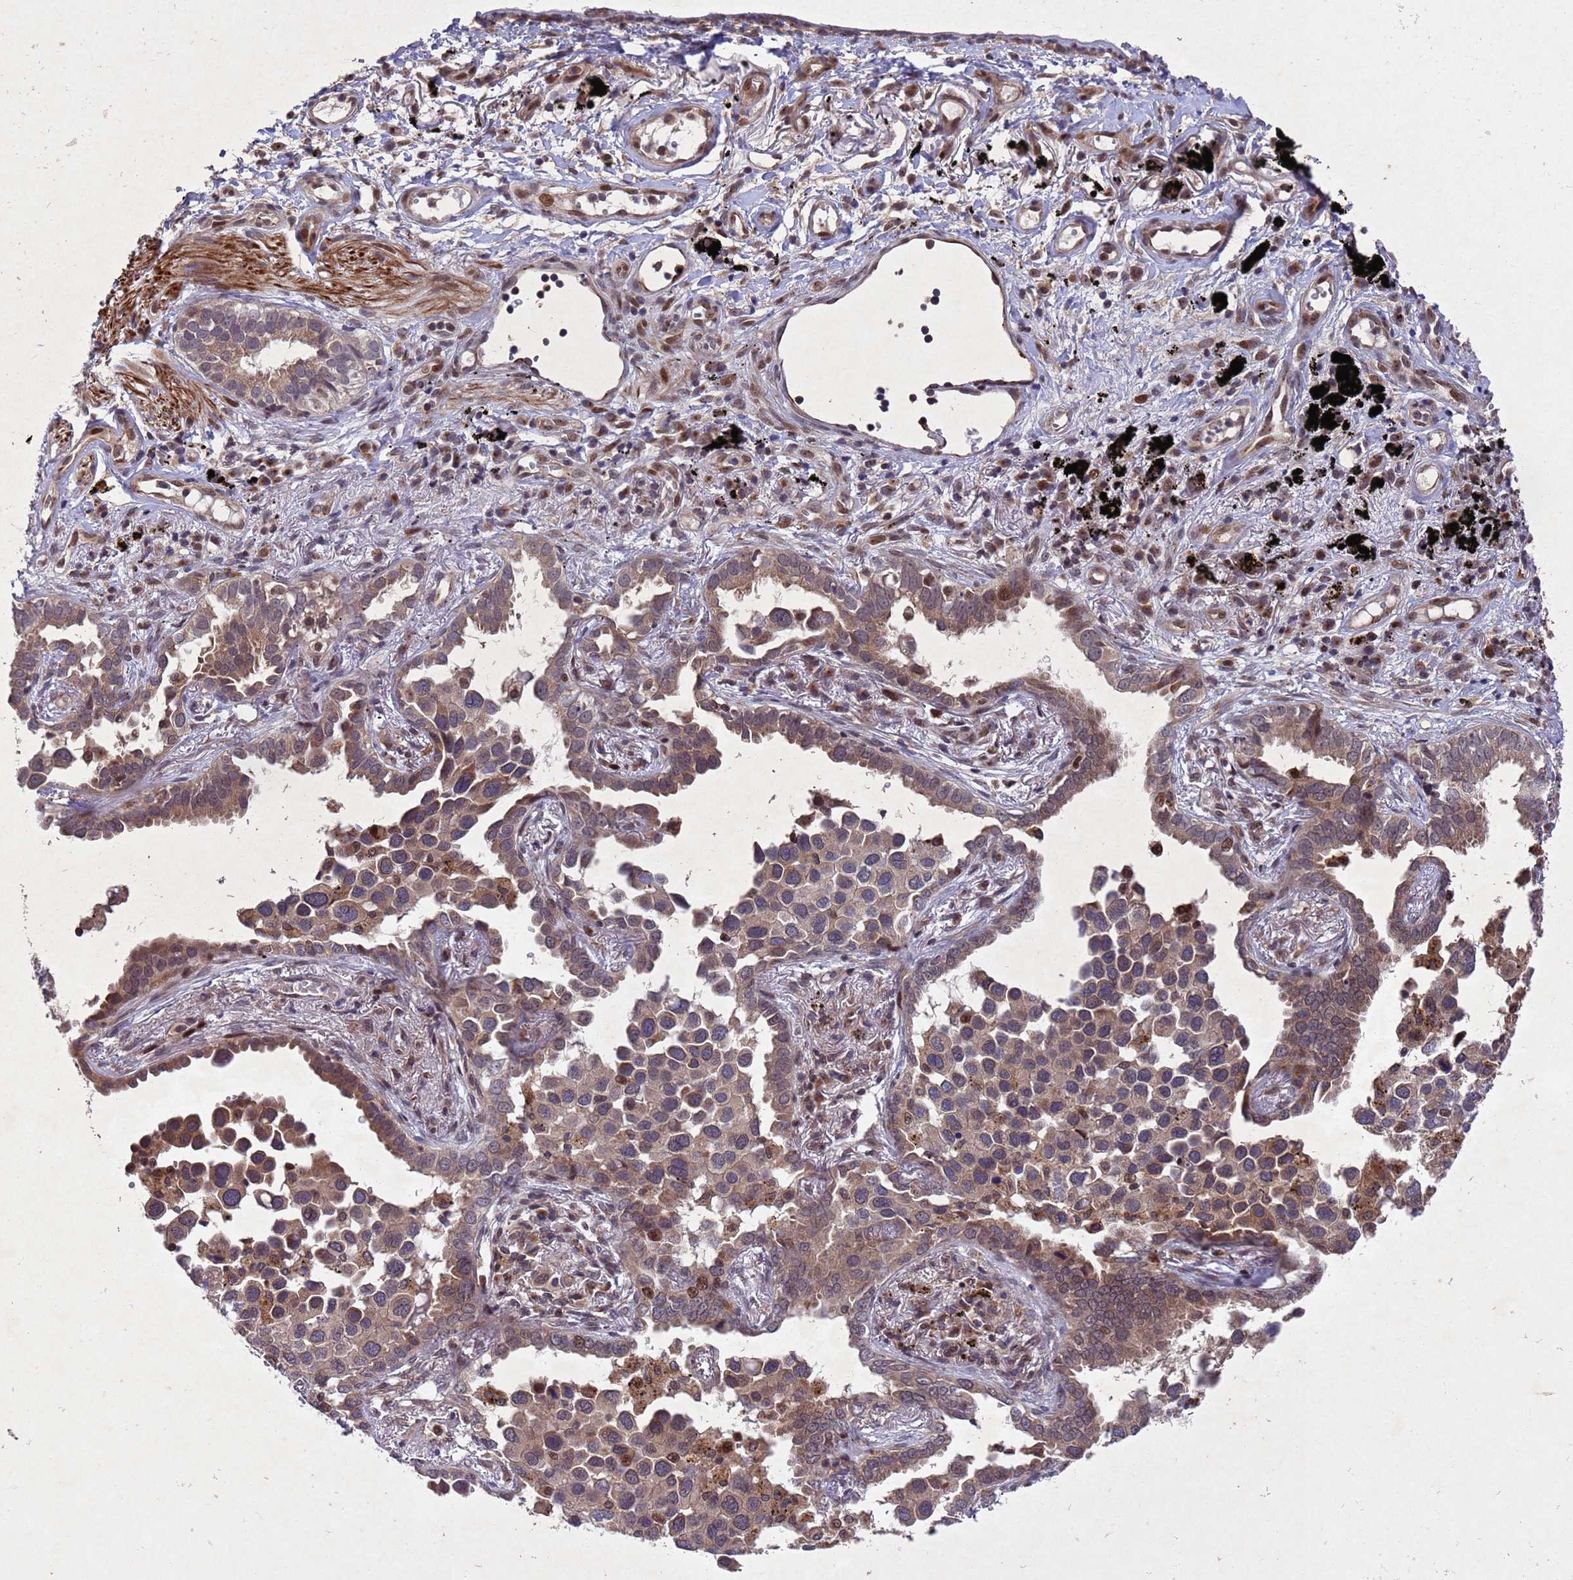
{"staining": {"intensity": "moderate", "quantity": "25%-75%", "location": "cytoplasmic/membranous,nuclear"}, "tissue": "lung cancer", "cell_type": "Tumor cells", "image_type": "cancer", "snomed": [{"axis": "morphology", "description": "Adenocarcinoma, NOS"}, {"axis": "topography", "description": "Lung"}], "caption": "Human lung cancer (adenocarcinoma) stained with a protein marker shows moderate staining in tumor cells.", "gene": "TBK1", "patient": {"sex": "male", "age": 67}}